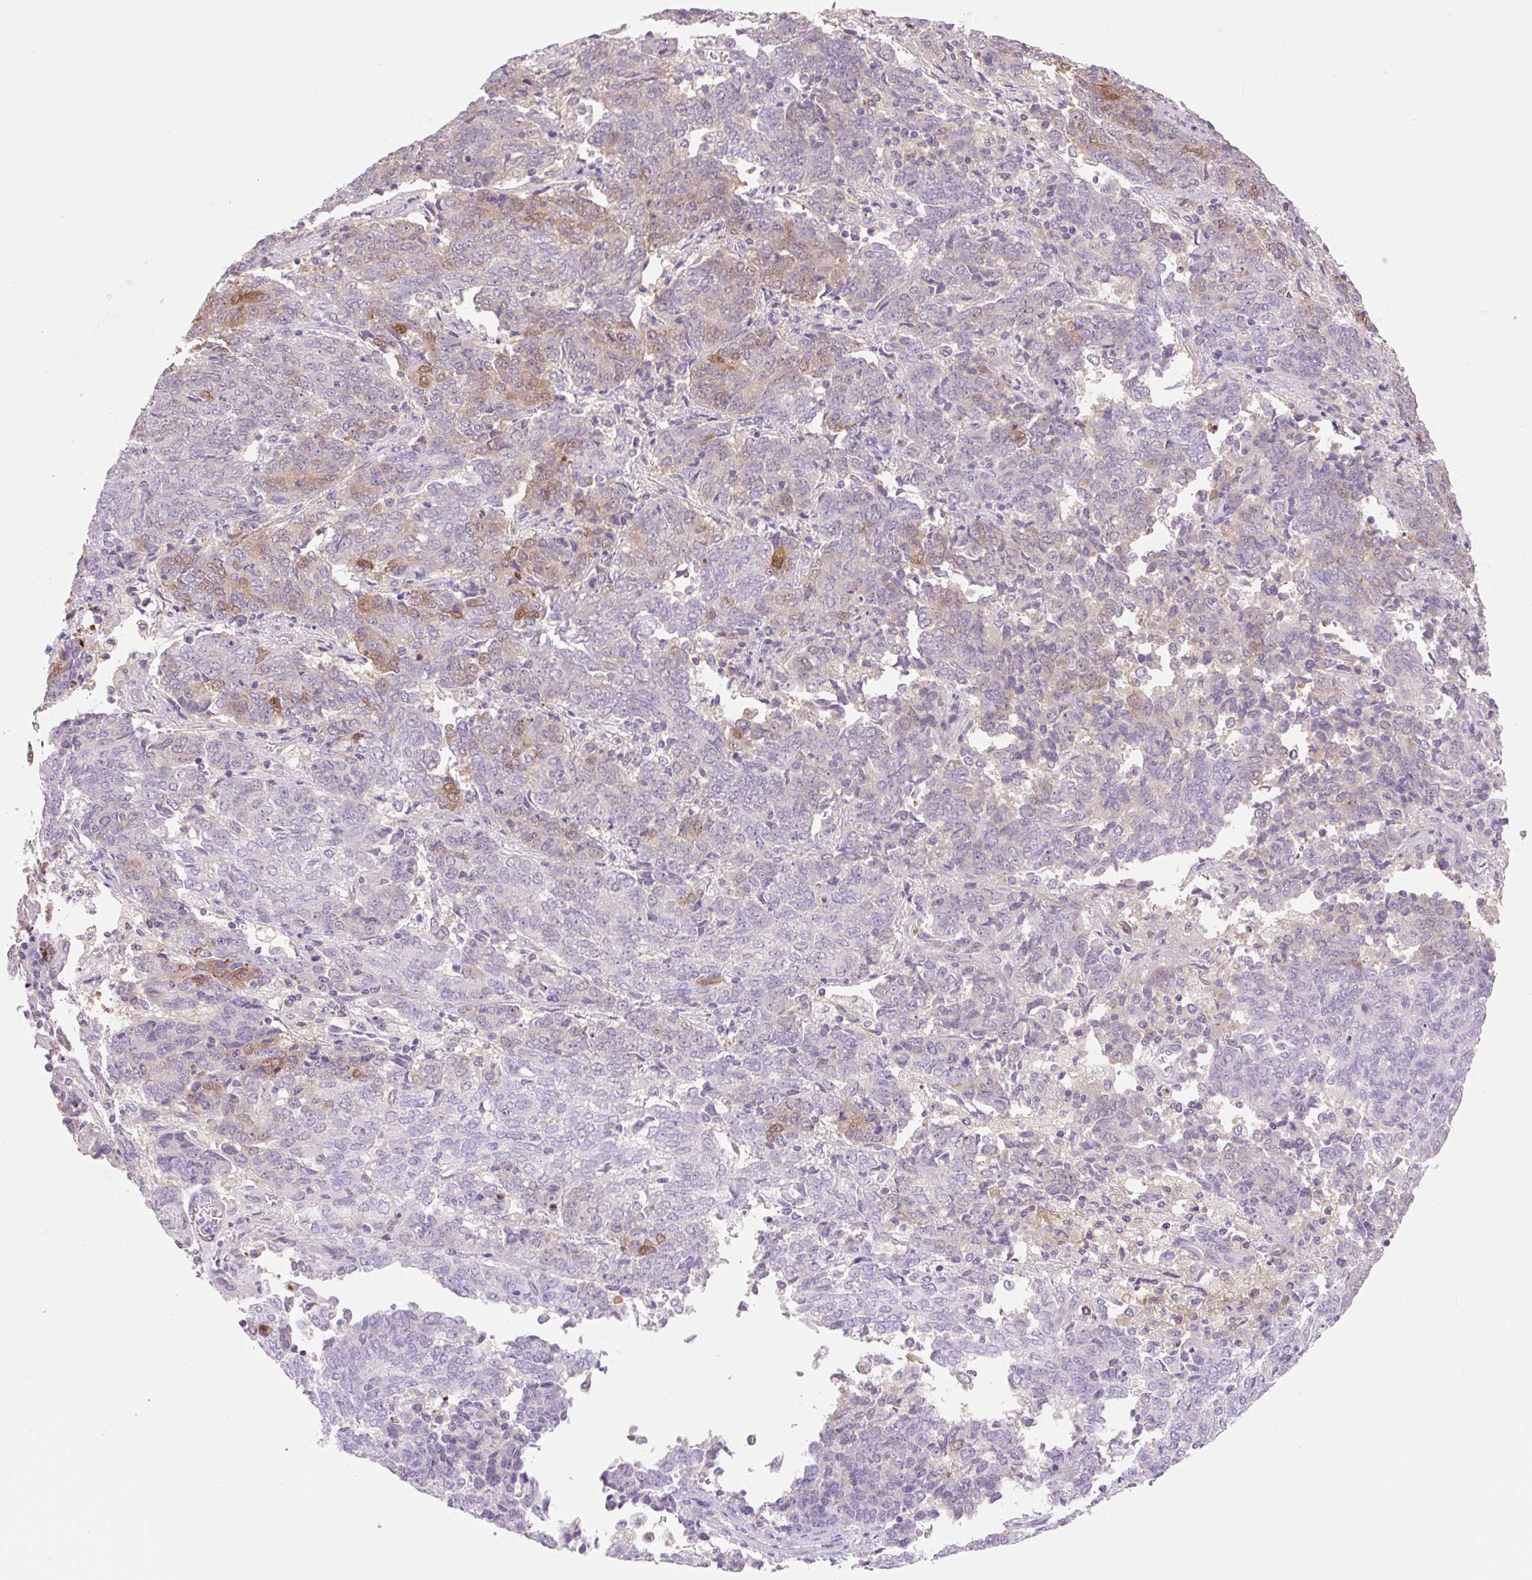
{"staining": {"intensity": "moderate", "quantity": "<25%", "location": "cytoplasmic/membranous,nuclear"}, "tissue": "endometrial cancer", "cell_type": "Tumor cells", "image_type": "cancer", "snomed": [{"axis": "morphology", "description": "Adenocarcinoma, NOS"}, {"axis": "topography", "description": "Endometrium"}], "caption": "Protein expression analysis of adenocarcinoma (endometrial) exhibits moderate cytoplasmic/membranous and nuclear expression in approximately <25% of tumor cells. Immunohistochemistry stains the protein of interest in brown and the nuclei are stained blue.", "gene": "FABP5", "patient": {"sex": "female", "age": 80}}